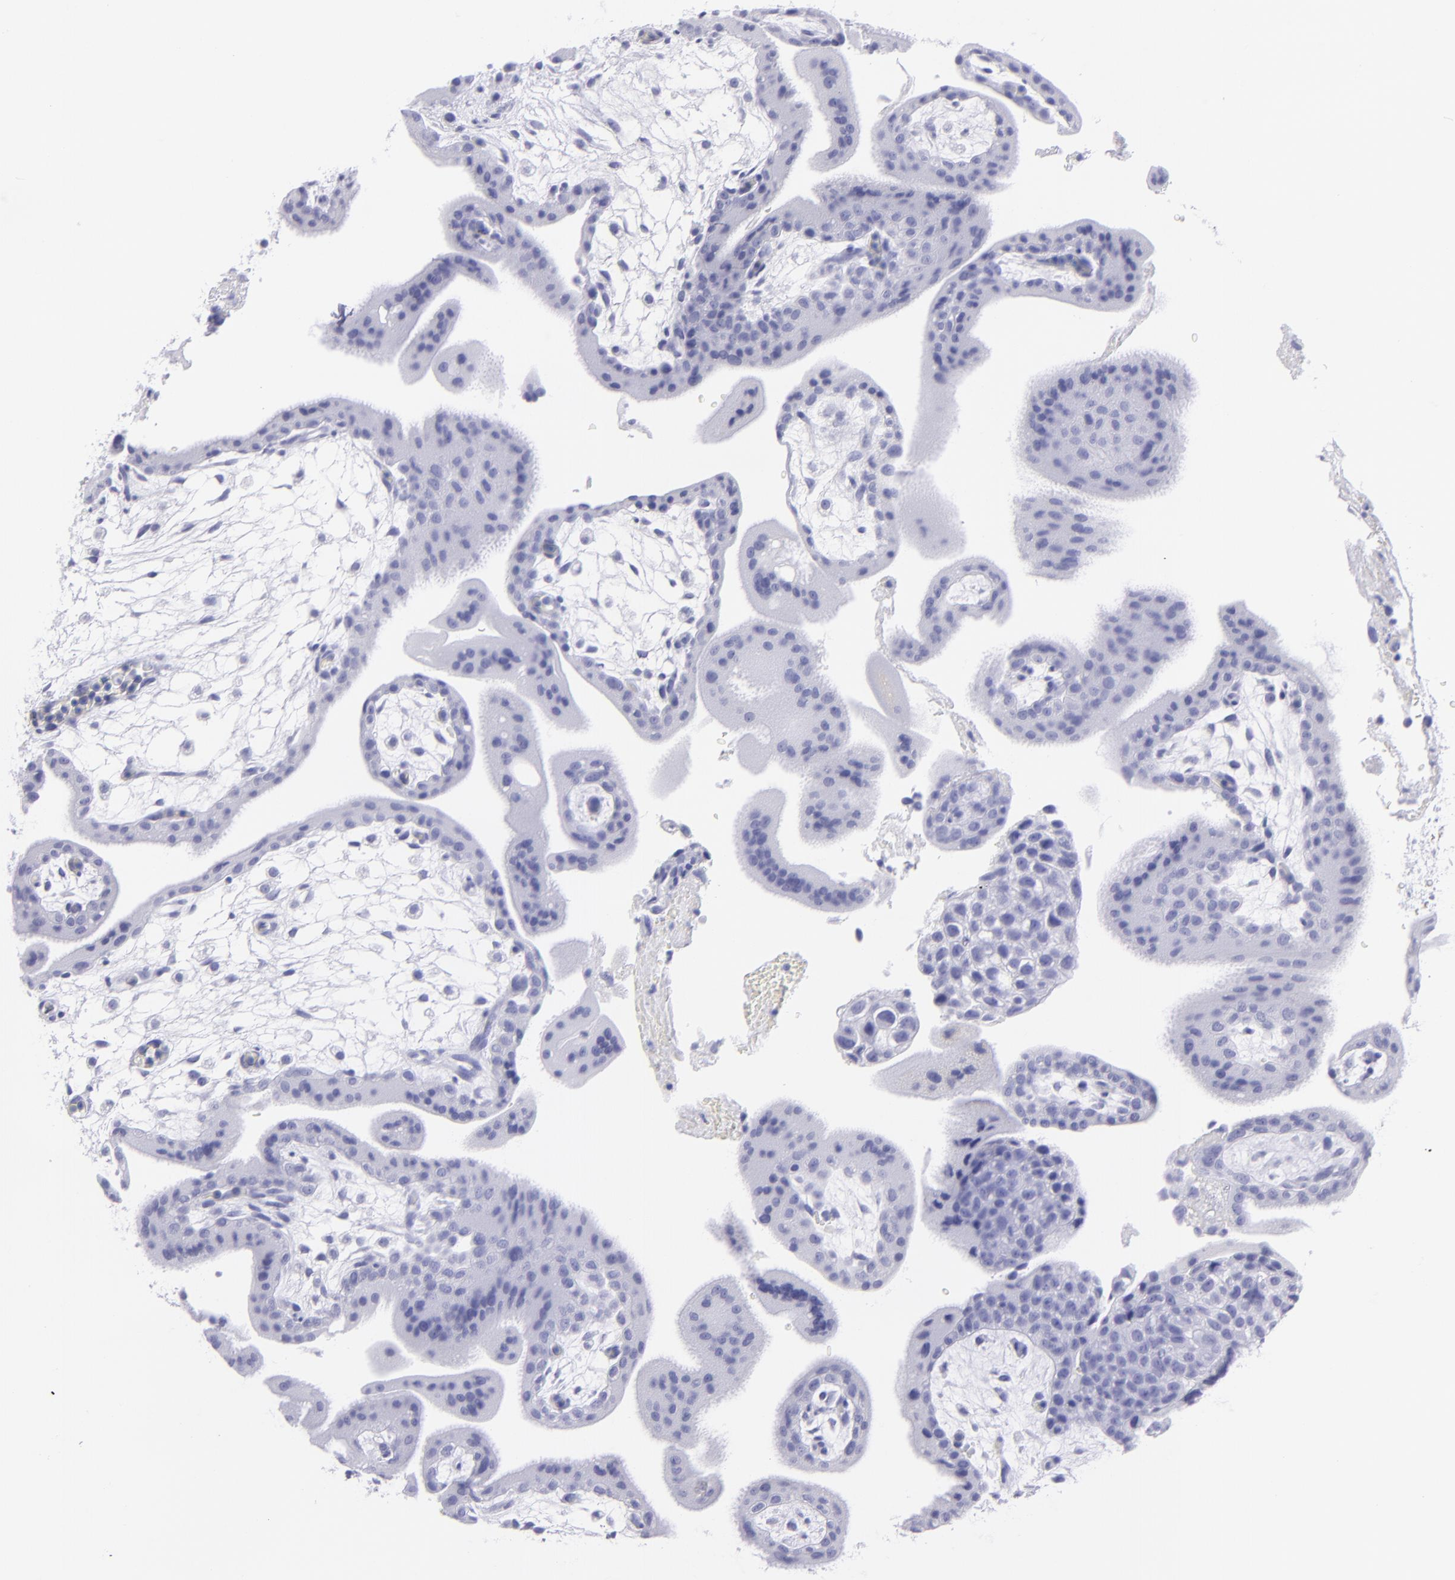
{"staining": {"intensity": "negative", "quantity": "none", "location": "none"}, "tissue": "placenta", "cell_type": "Decidual cells", "image_type": "normal", "snomed": [{"axis": "morphology", "description": "Normal tissue, NOS"}, {"axis": "topography", "description": "Placenta"}], "caption": "The immunohistochemistry (IHC) micrograph has no significant positivity in decidual cells of placenta. (DAB (3,3'-diaminobenzidine) immunohistochemistry (IHC), high magnification).", "gene": "CNP", "patient": {"sex": "female", "age": 35}}